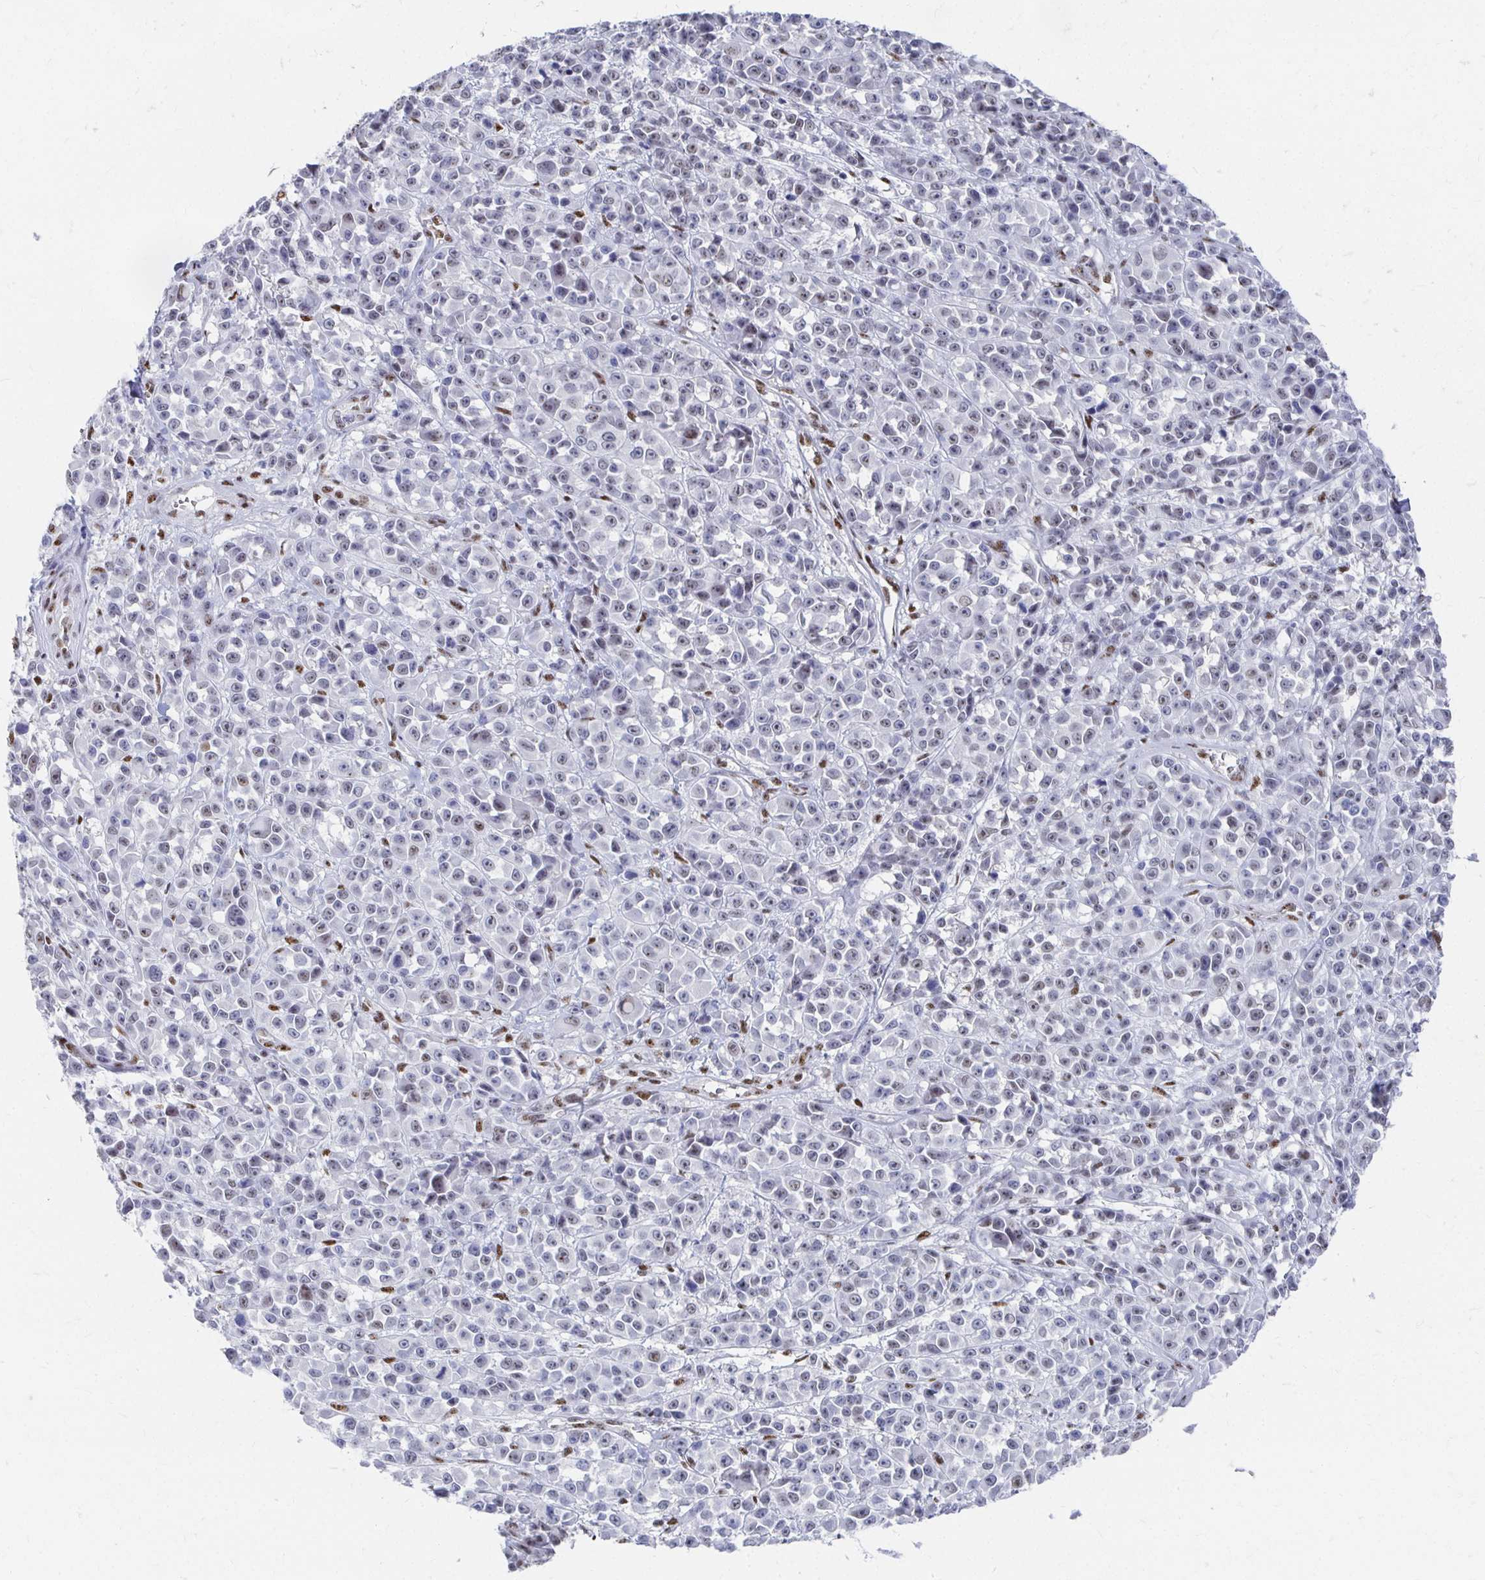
{"staining": {"intensity": "negative", "quantity": "none", "location": "none"}, "tissue": "melanoma", "cell_type": "Tumor cells", "image_type": "cancer", "snomed": [{"axis": "morphology", "description": "Malignant melanoma, NOS"}, {"axis": "topography", "description": "Skin"}, {"axis": "topography", "description": "Skin of back"}], "caption": "The micrograph shows no significant positivity in tumor cells of melanoma.", "gene": "CLIC3", "patient": {"sex": "male", "age": 91}}